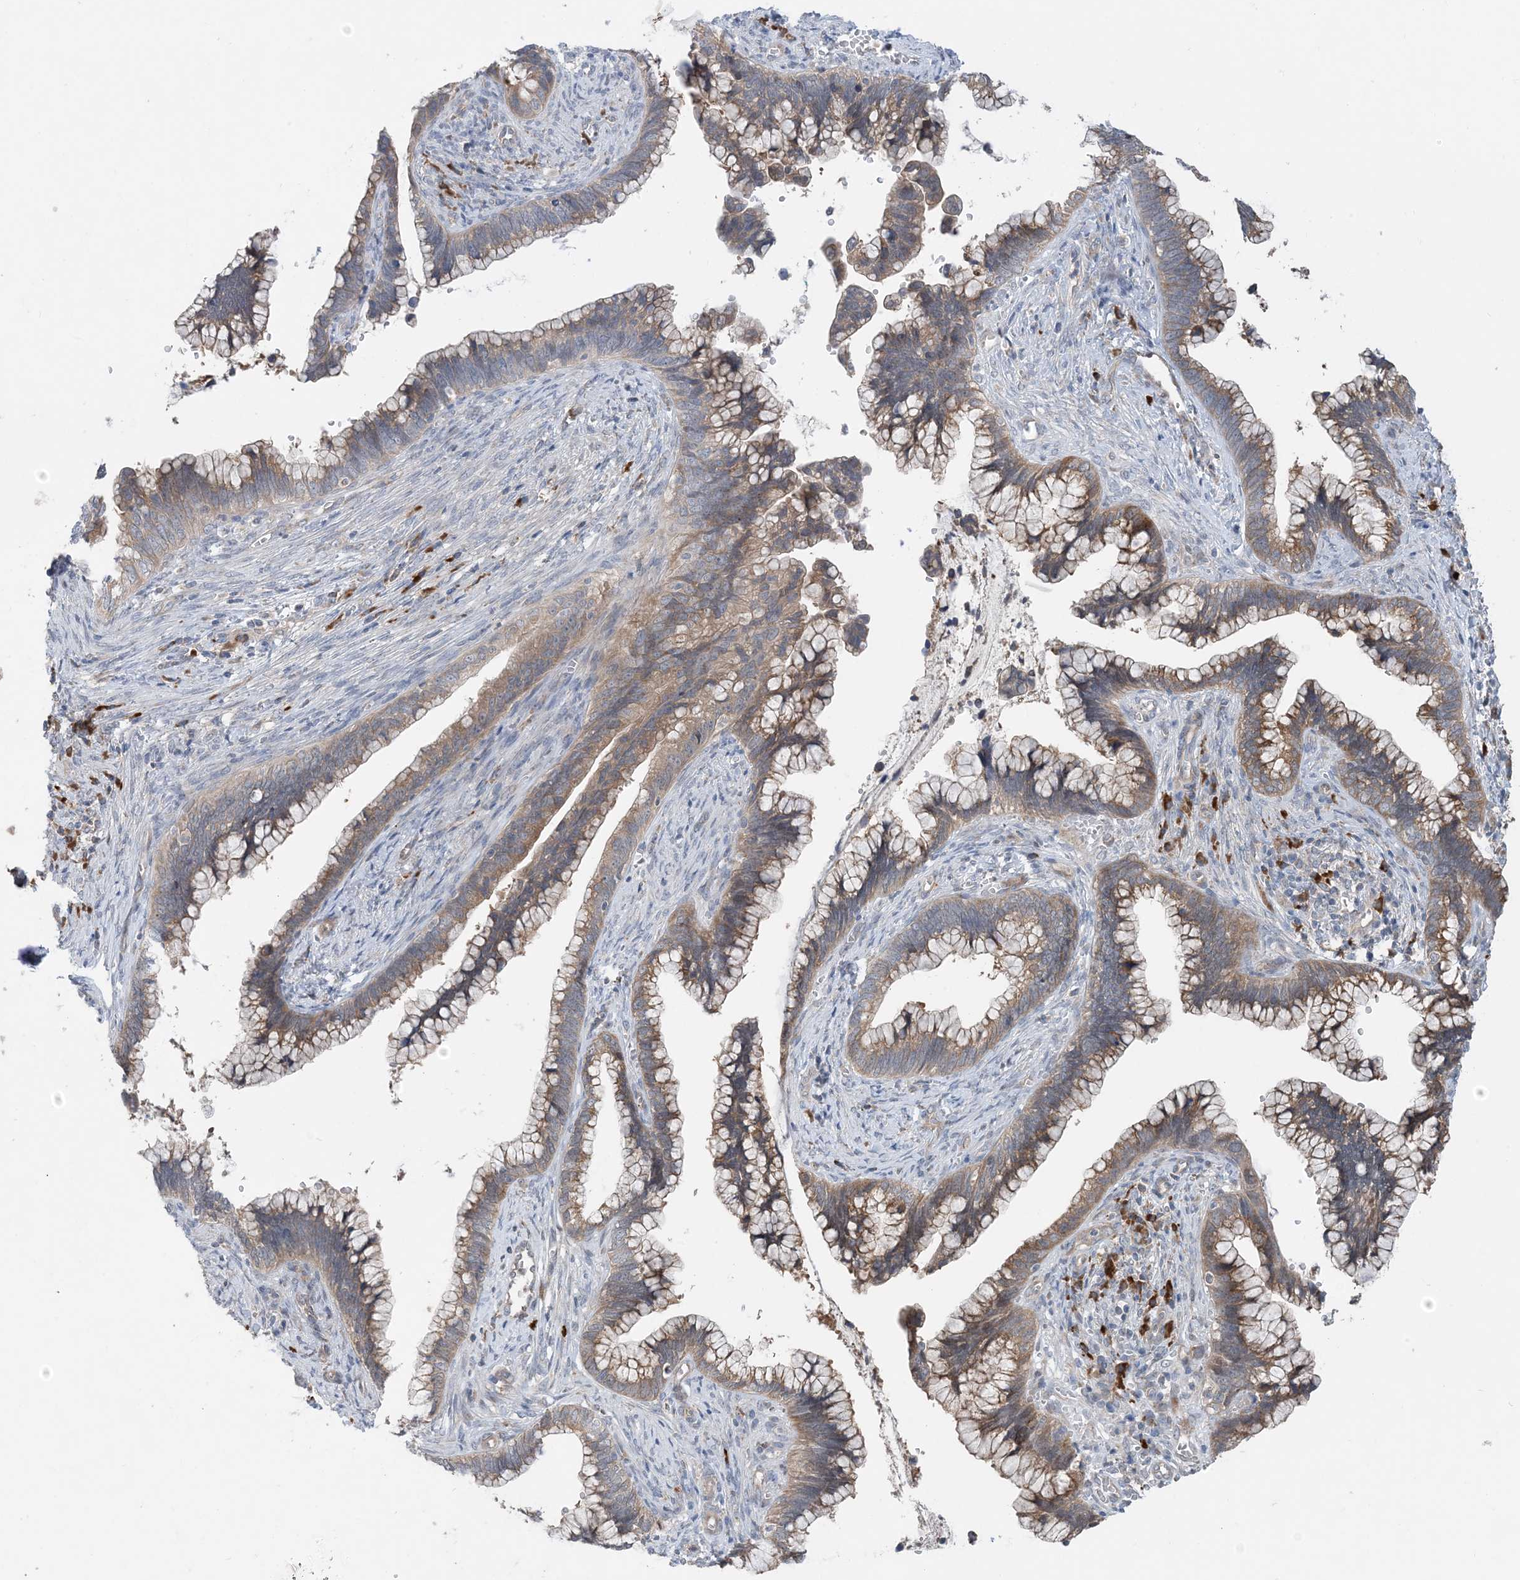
{"staining": {"intensity": "moderate", "quantity": ">75%", "location": "cytoplasmic/membranous"}, "tissue": "cervical cancer", "cell_type": "Tumor cells", "image_type": "cancer", "snomed": [{"axis": "morphology", "description": "Adenocarcinoma, NOS"}, {"axis": "topography", "description": "Cervix"}], "caption": "Immunohistochemistry (IHC) staining of cervical cancer, which reveals medium levels of moderate cytoplasmic/membranous expression in approximately >75% of tumor cells indicating moderate cytoplasmic/membranous protein staining. The staining was performed using DAB (brown) for protein detection and nuclei were counterstained in hematoxylin (blue).", "gene": "PHOSPHO2", "patient": {"sex": "female", "age": 44}}